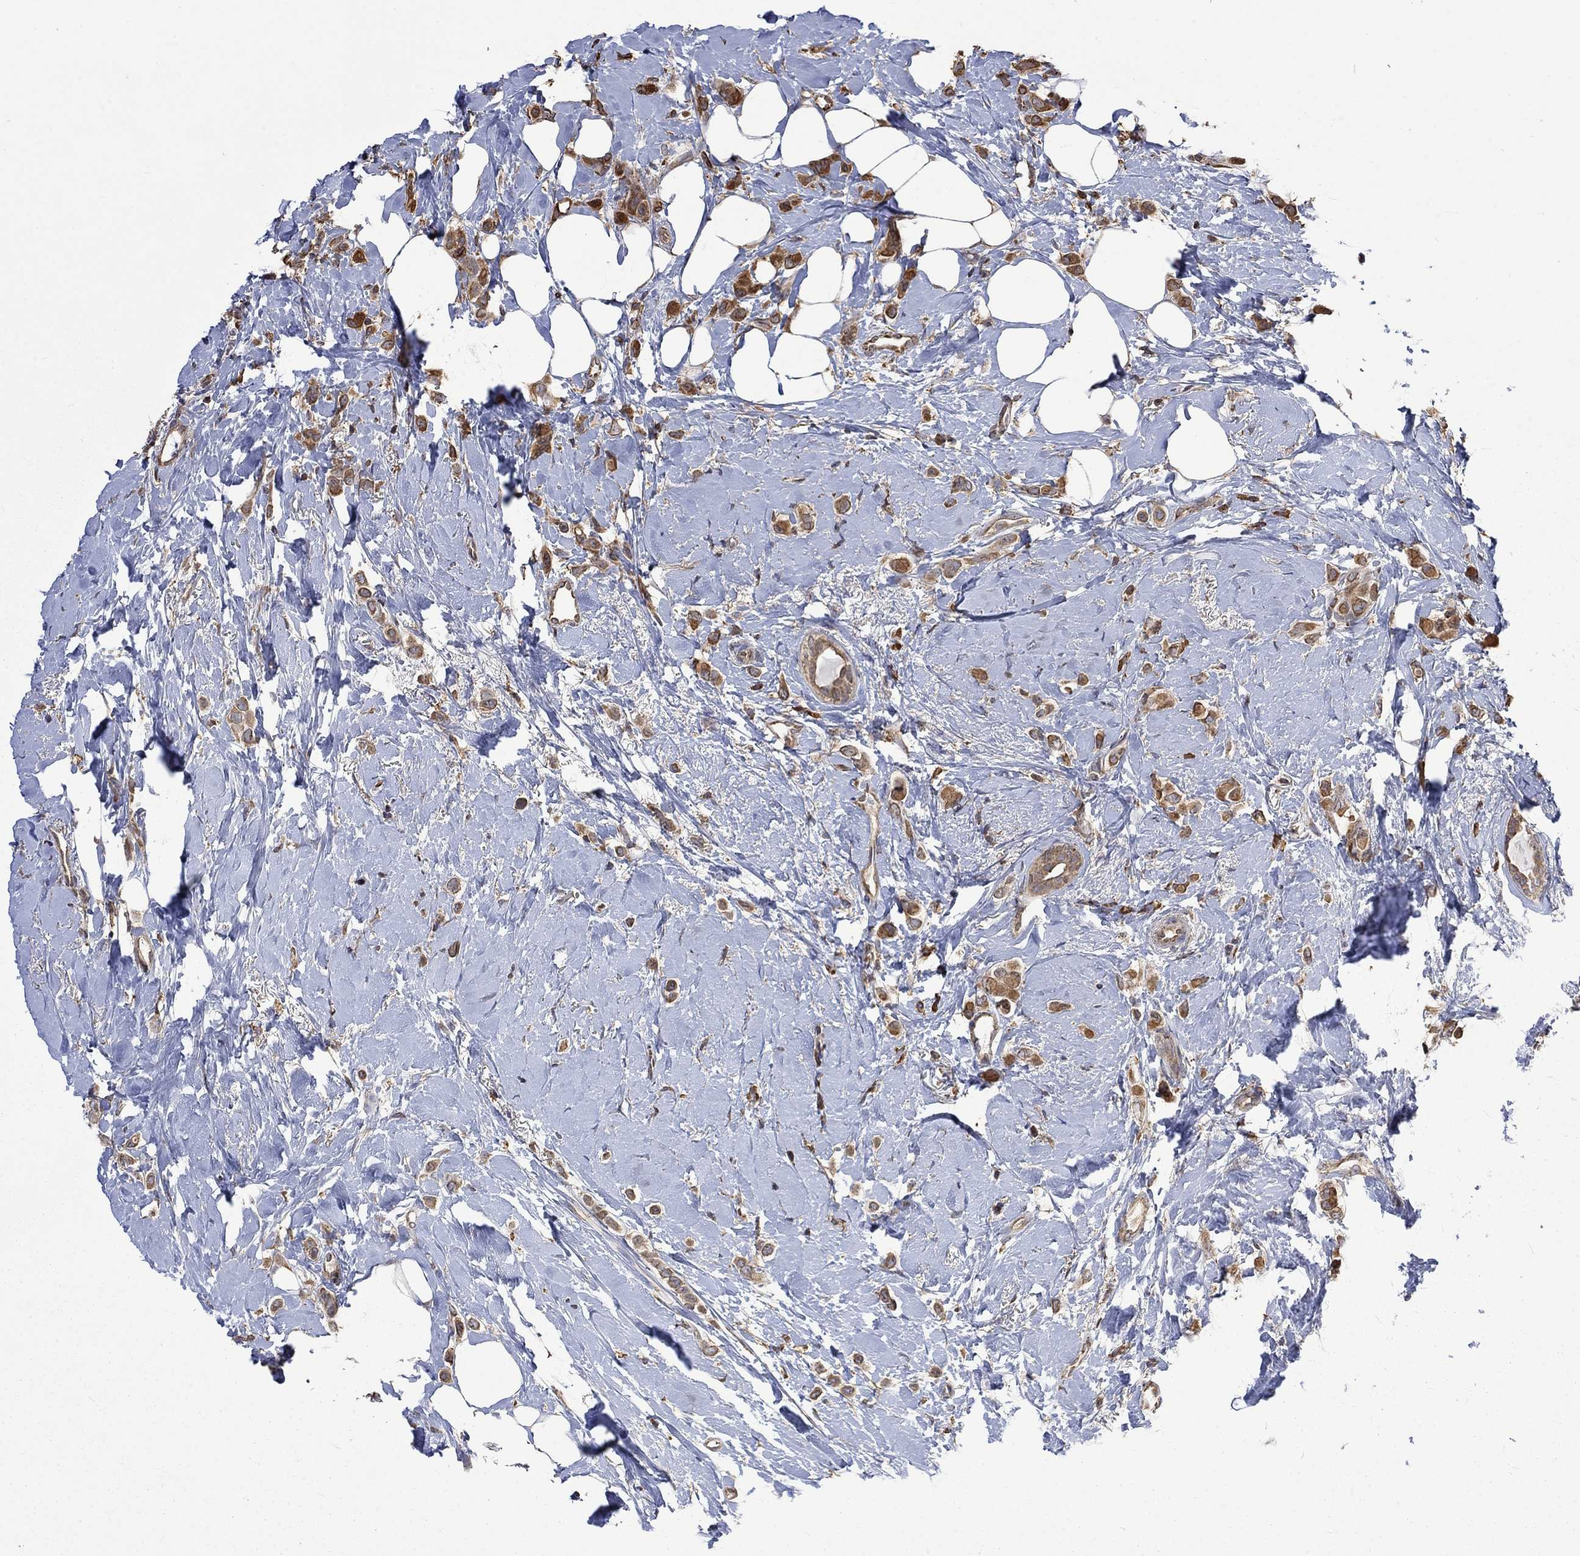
{"staining": {"intensity": "moderate", "quantity": ">75%", "location": "cytoplasmic/membranous"}, "tissue": "breast cancer", "cell_type": "Tumor cells", "image_type": "cancer", "snomed": [{"axis": "morphology", "description": "Lobular carcinoma"}, {"axis": "topography", "description": "Breast"}], "caption": "Lobular carcinoma (breast) stained with a protein marker shows moderate staining in tumor cells.", "gene": "ESRRA", "patient": {"sex": "female", "age": 66}}